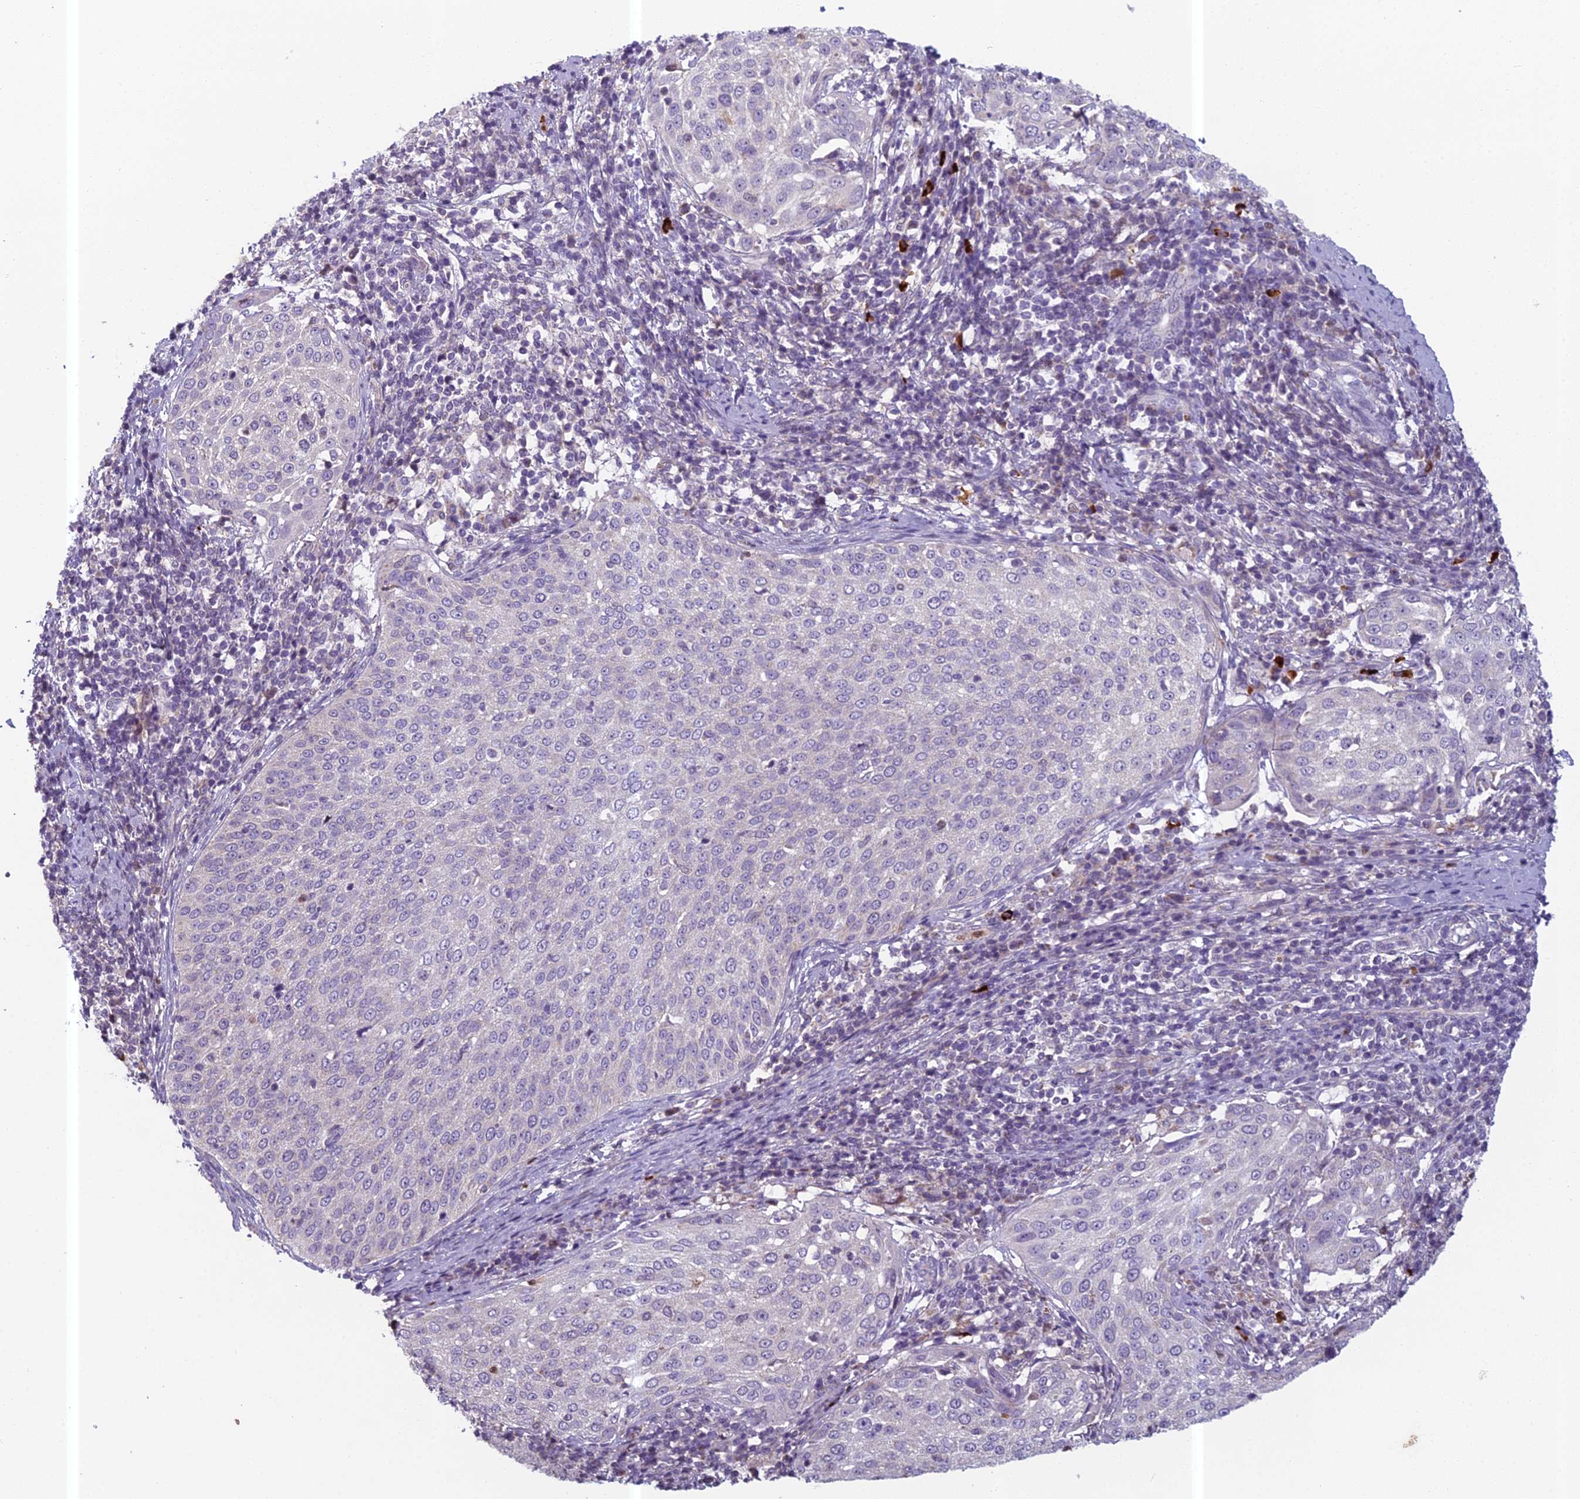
{"staining": {"intensity": "negative", "quantity": "none", "location": "none"}, "tissue": "cervical cancer", "cell_type": "Tumor cells", "image_type": "cancer", "snomed": [{"axis": "morphology", "description": "Squamous cell carcinoma, NOS"}, {"axis": "topography", "description": "Cervix"}], "caption": "Protein analysis of squamous cell carcinoma (cervical) demonstrates no significant expression in tumor cells.", "gene": "ENSG00000188897", "patient": {"sex": "female", "age": 57}}